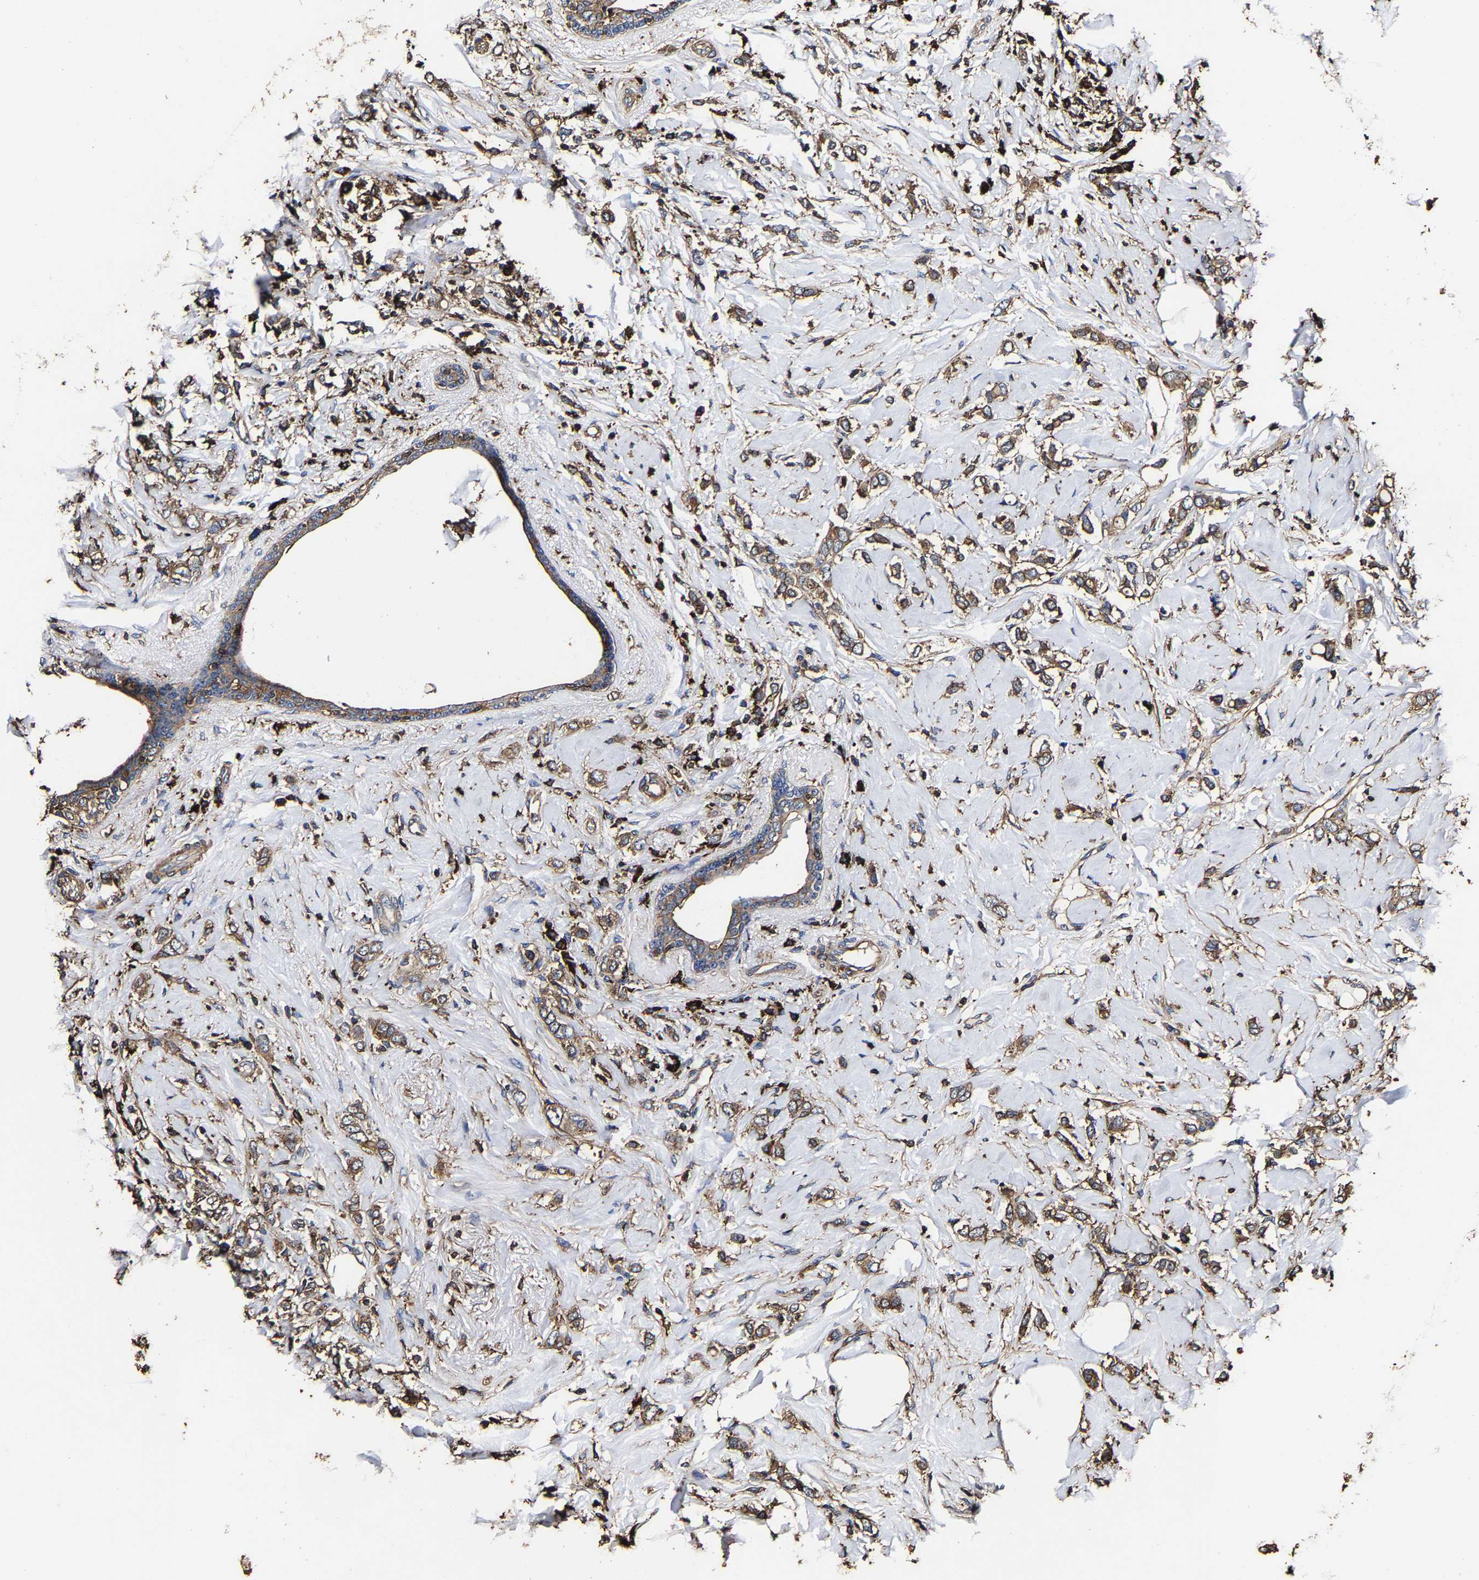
{"staining": {"intensity": "moderate", "quantity": ">75%", "location": "cytoplasmic/membranous"}, "tissue": "breast cancer", "cell_type": "Tumor cells", "image_type": "cancer", "snomed": [{"axis": "morphology", "description": "Normal tissue, NOS"}, {"axis": "morphology", "description": "Lobular carcinoma"}, {"axis": "topography", "description": "Breast"}], "caption": "High-magnification brightfield microscopy of breast lobular carcinoma stained with DAB (brown) and counterstained with hematoxylin (blue). tumor cells exhibit moderate cytoplasmic/membranous expression is present in about>75% of cells.", "gene": "SSH3", "patient": {"sex": "female", "age": 47}}